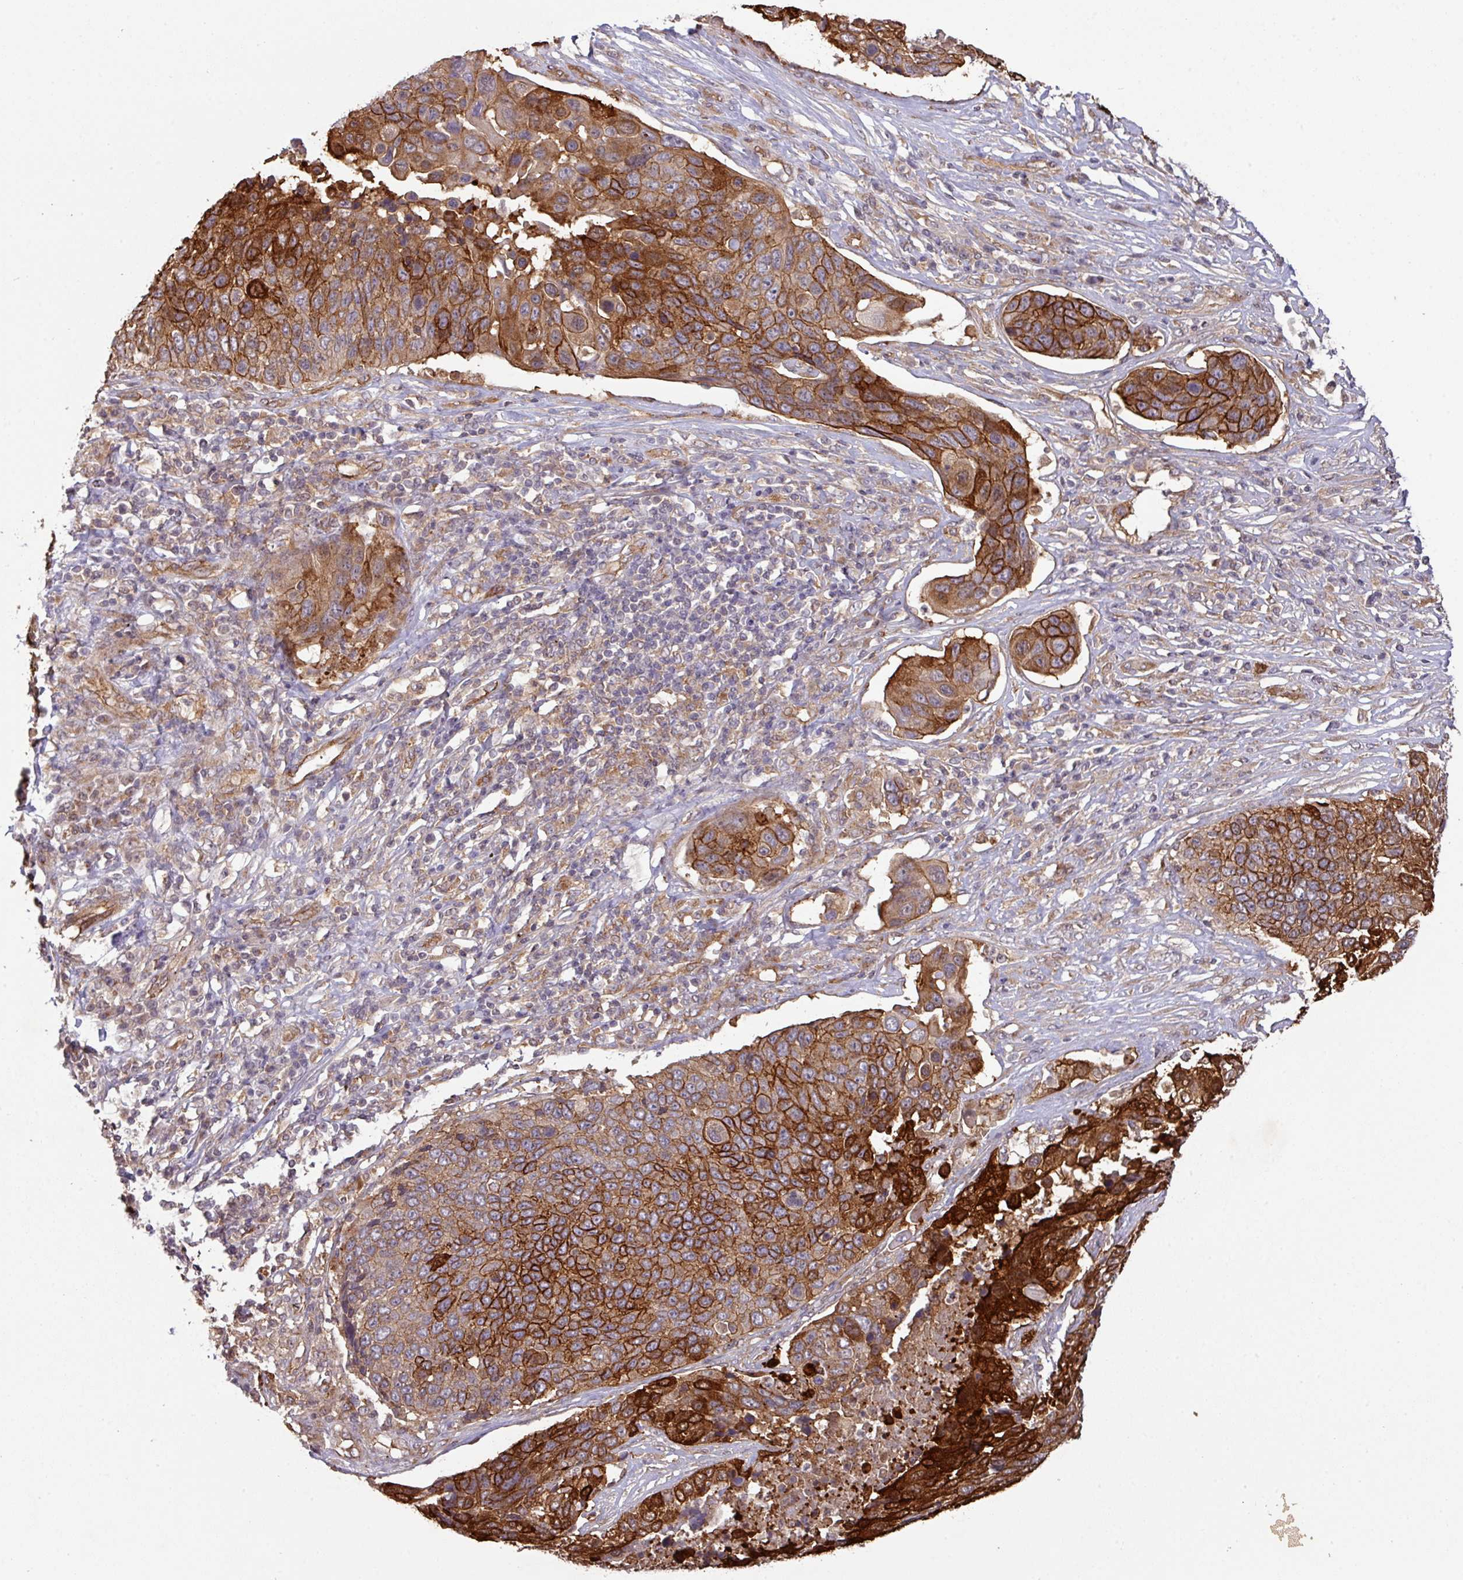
{"staining": {"intensity": "strong", "quantity": ">75%", "location": "cytoplasmic/membranous"}, "tissue": "lung cancer", "cell_type": "Tumor cells", "image_type": "cancer", "snomed": [{"axis": "morphology", "description": "Squamous cell carcinoma, NOS"}, {"axis": "topography", "description": "Lung"}], "caption": "Lung cancer (squamous cell carcinoma) stained for a protein (brown) demonstrates strong cytoplasmic/membranous positive expression in approximately >75% of tumor cells.", "gene": "CYFIP2", "patient": {"sex": "male", "age": 66}}